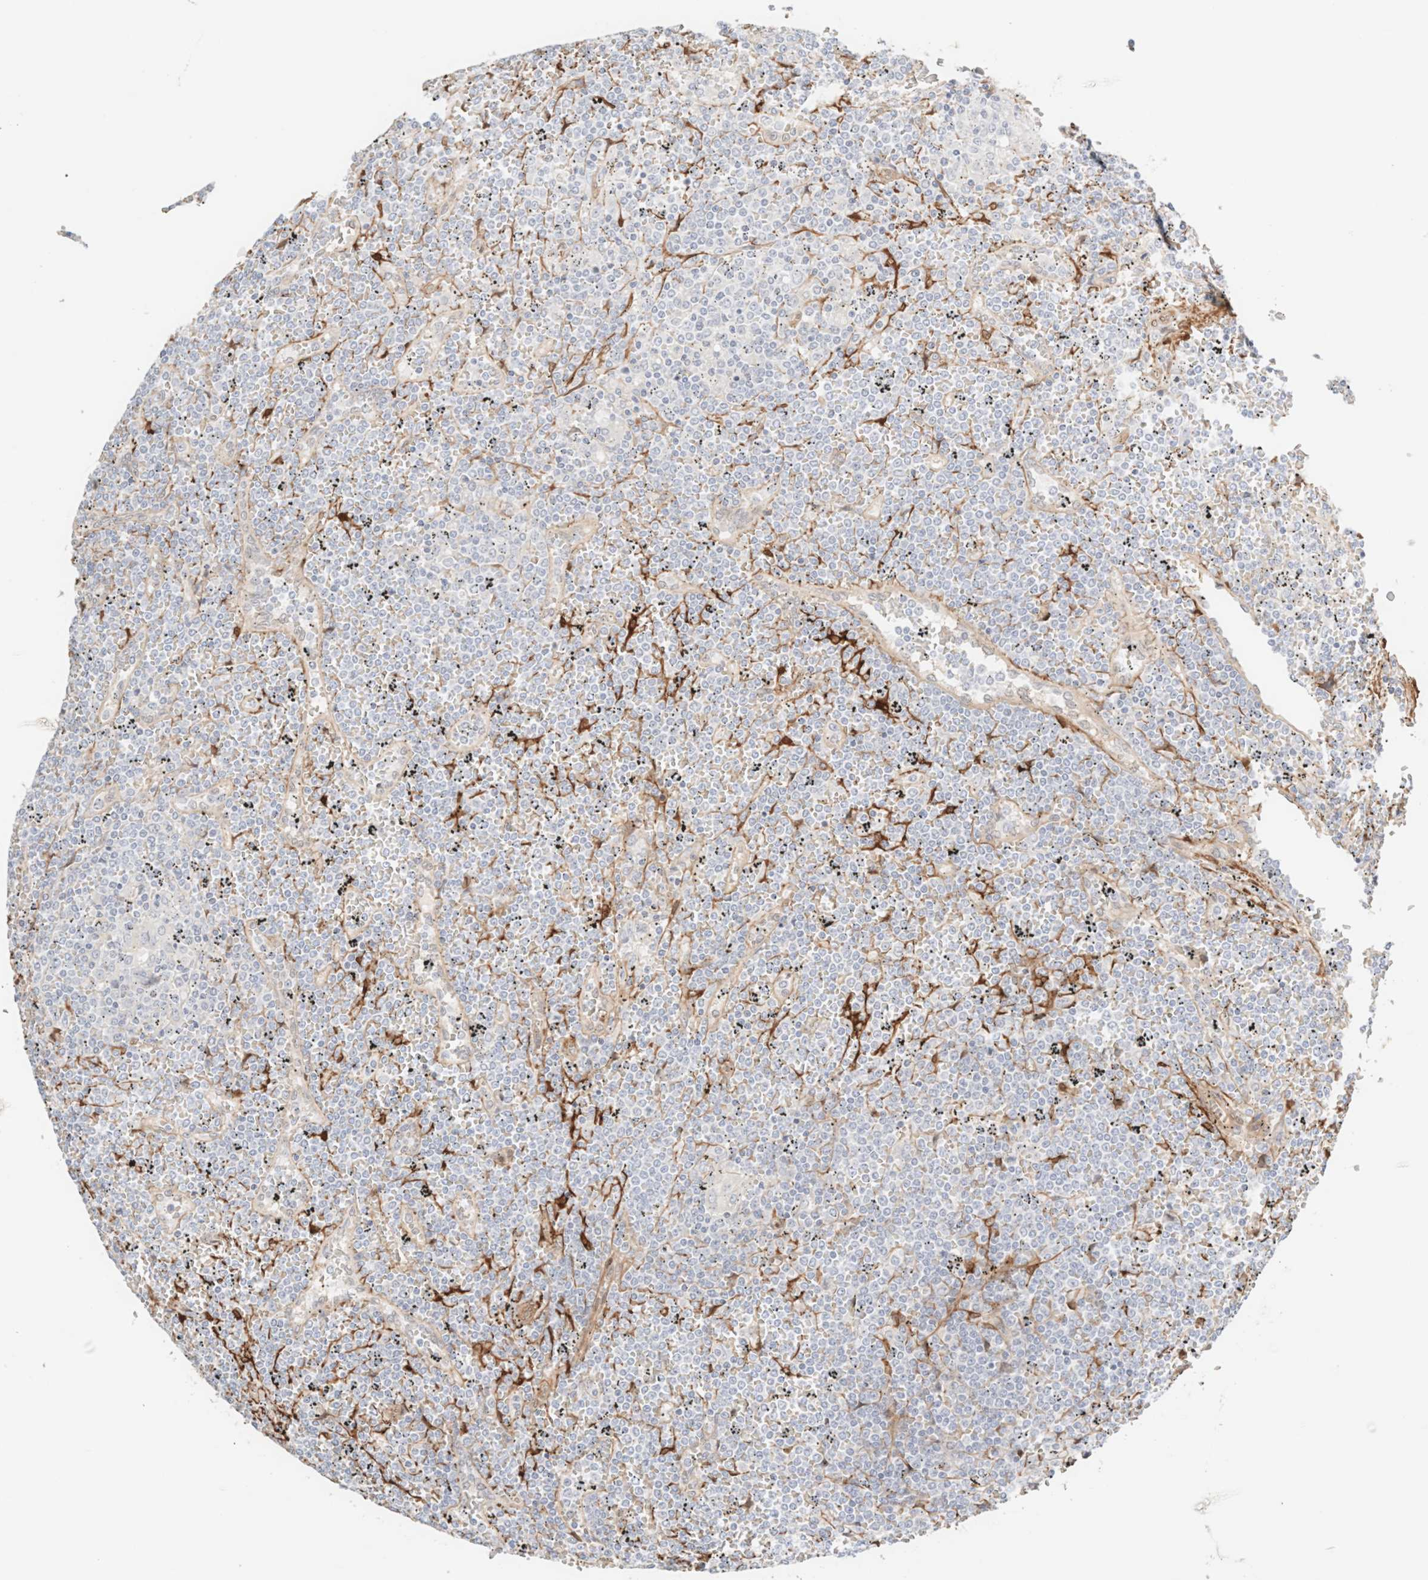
{"staining": {"intensity": "negative", "quantity": "none", "location": "none"}, "tissue": "lymphoma", "cell_type": "Tumor cells", "image_type": "cancer", "snomed": [{"axis": "morphology", "description": "Malignant lymphoma, non-Hodgkin's type, Low grade"}, {"axis": "topography", "description": "Spleen"}], "caption": "This is a image of immunohistochemistry staining of lymphoma, which shows no positivity in tumor cells. Nuclei are stained in blue.", "gene": "LMCD1", "patient": {"sex": "female", "age": 19}}